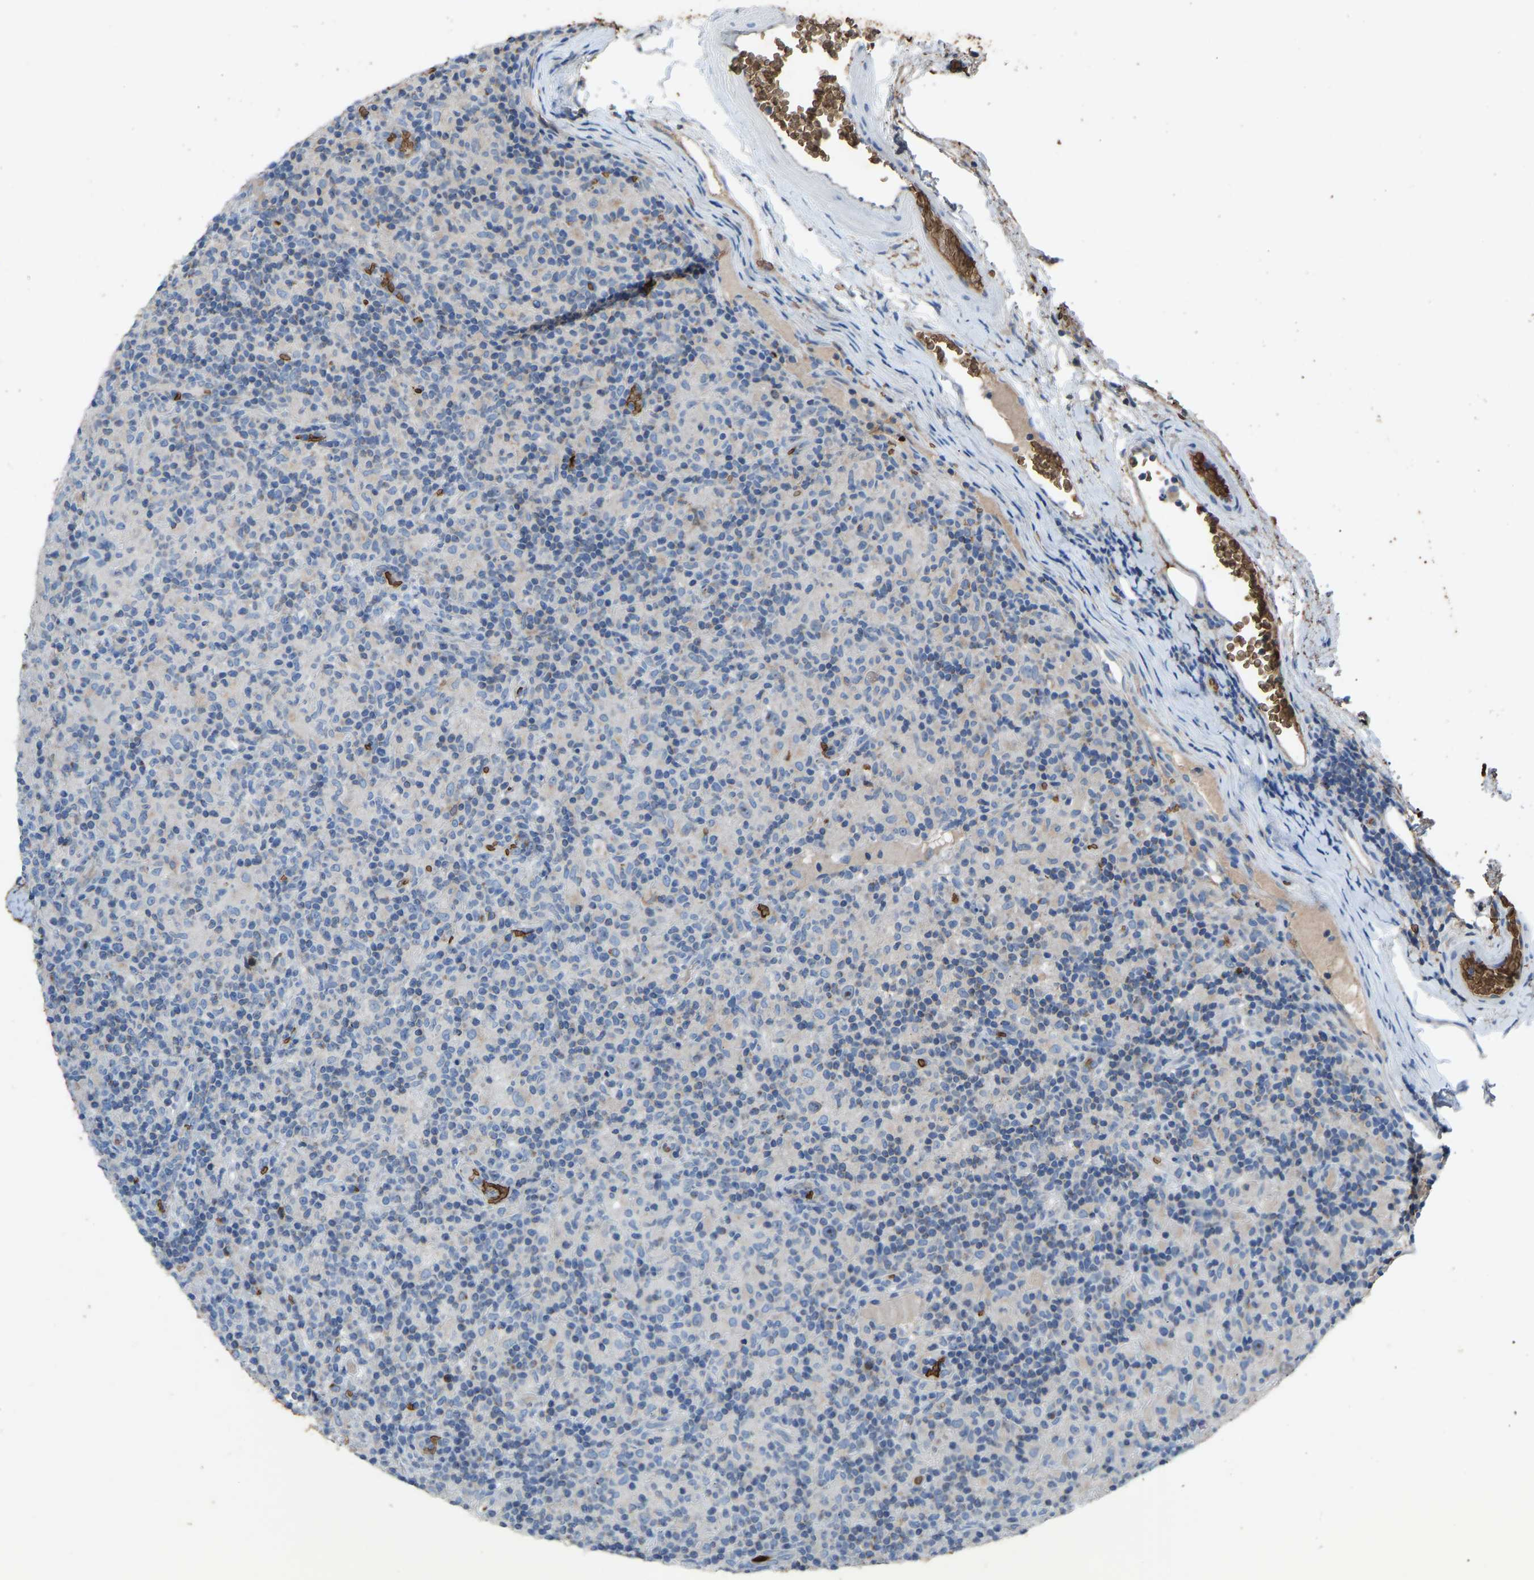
{"staining": {"intensity": "negative", "quantity": "none", "location": "none"}, "tissue": "lymphoma", "cell_type": "Tumor cells", "image_type": "cancer", "snomed": [{"axis": "morphology", "description": "Hodgkin's disease, NOS"}, {"axis": "topography", "description": "Lymph node"}], "caption": "DAB (3,3'-diaminobenzidine) immunohistochemical staining of lymphoma shows no significant expression in tumor cells. Nuclei are stained in blue.", "gene": "PIGS", "patient": {"sex": "male", "age": 70}}